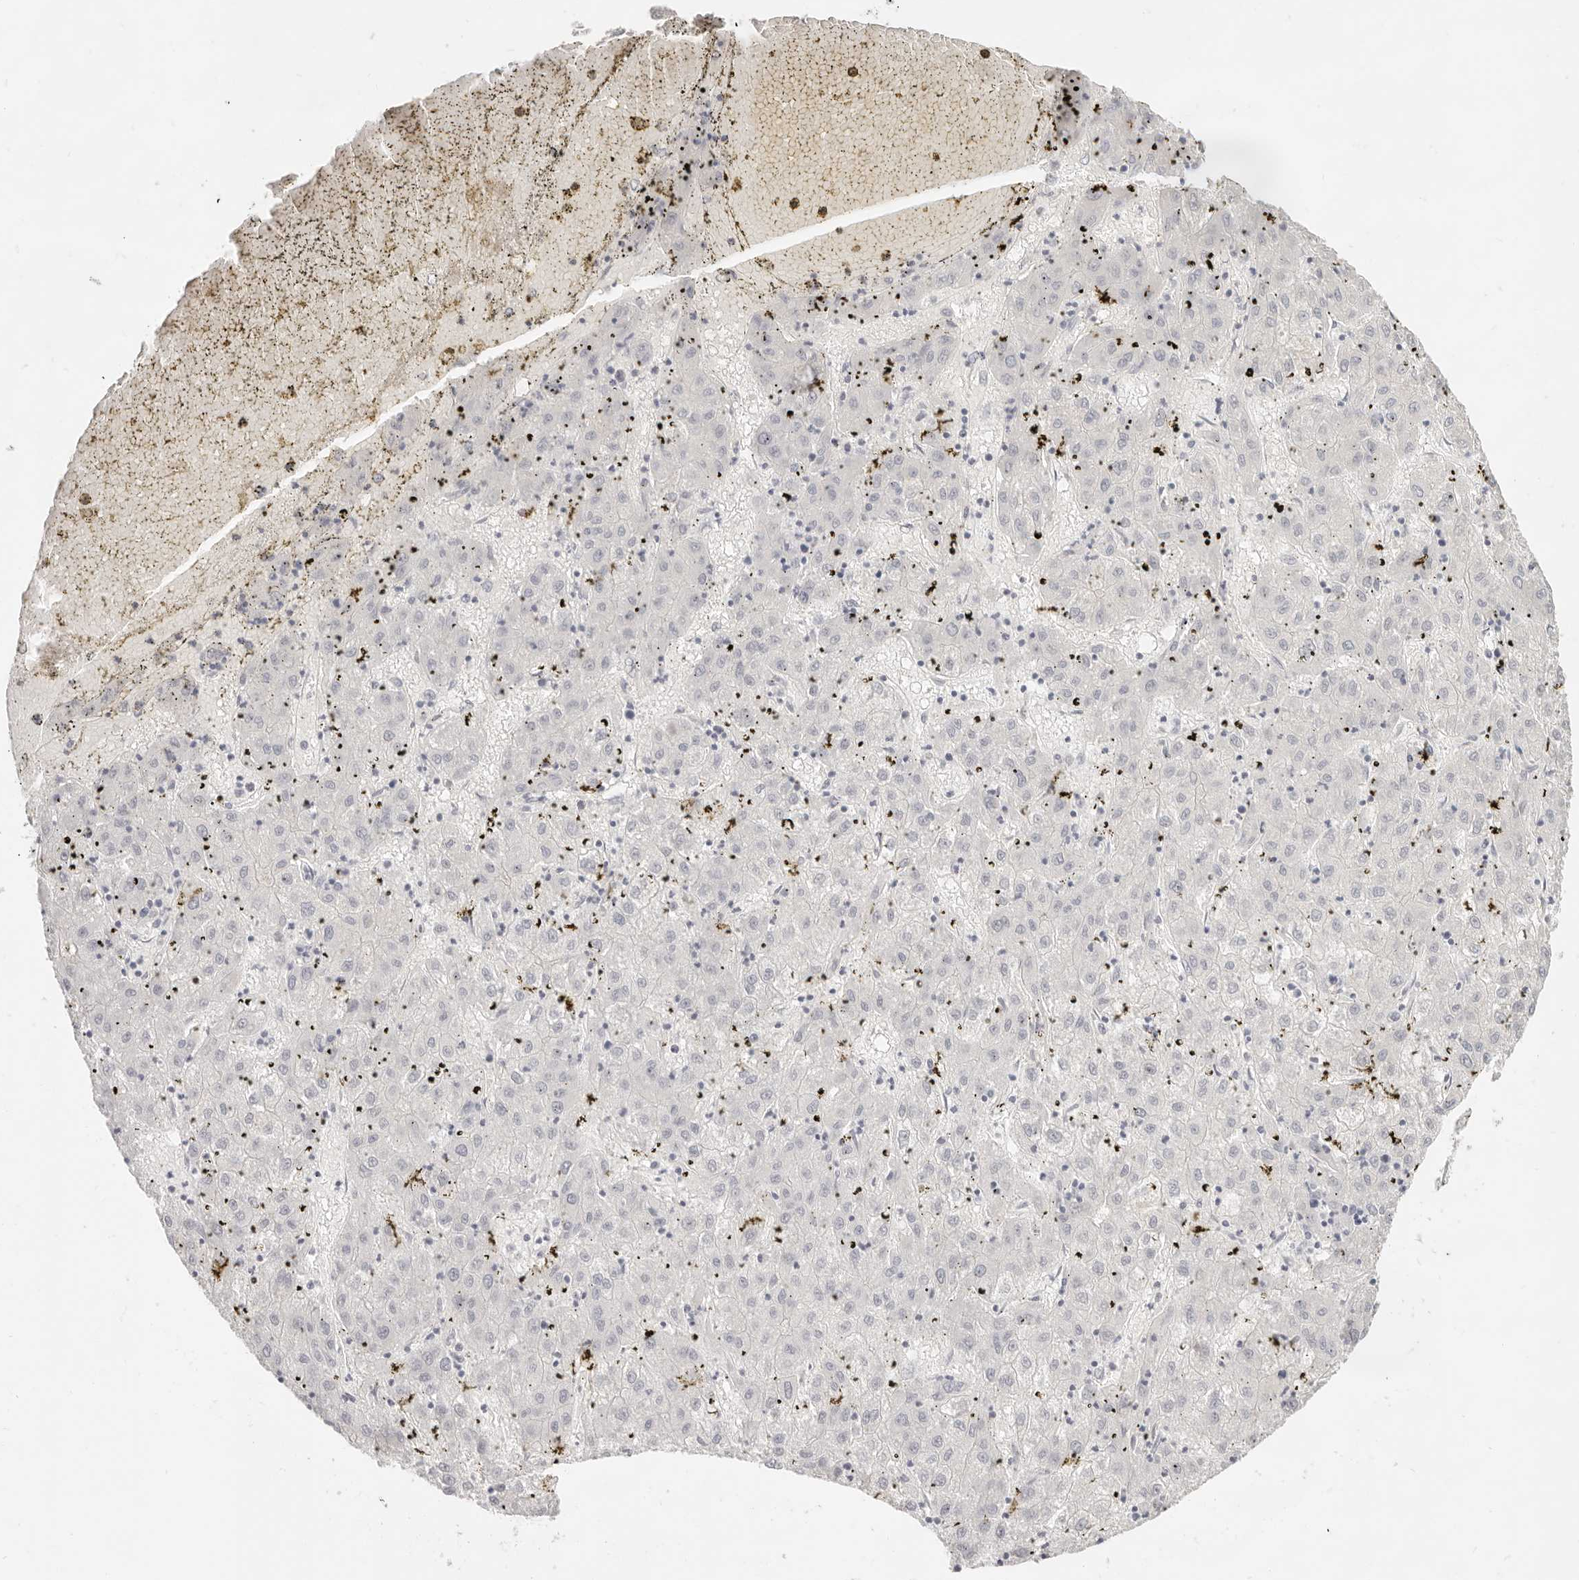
{"staining": {"intensity": "negative", "quantity": "none", "location": "none"}, "tissue": "liver cancer", "cell_type": "Tumor cells", "image_type": "cancer", "snomed": [{"axis": "morphology", "description": "Carcinoma, Hepatocellular, NOS"}, {"axis": "topography", "description": "Liver"}], "caption": "Immunohistochemical staining of human liver cancer shows no significant positivity in tumor cells.", "gene": "EPCAM", "patient": {"sex": "male", "age": 72}}